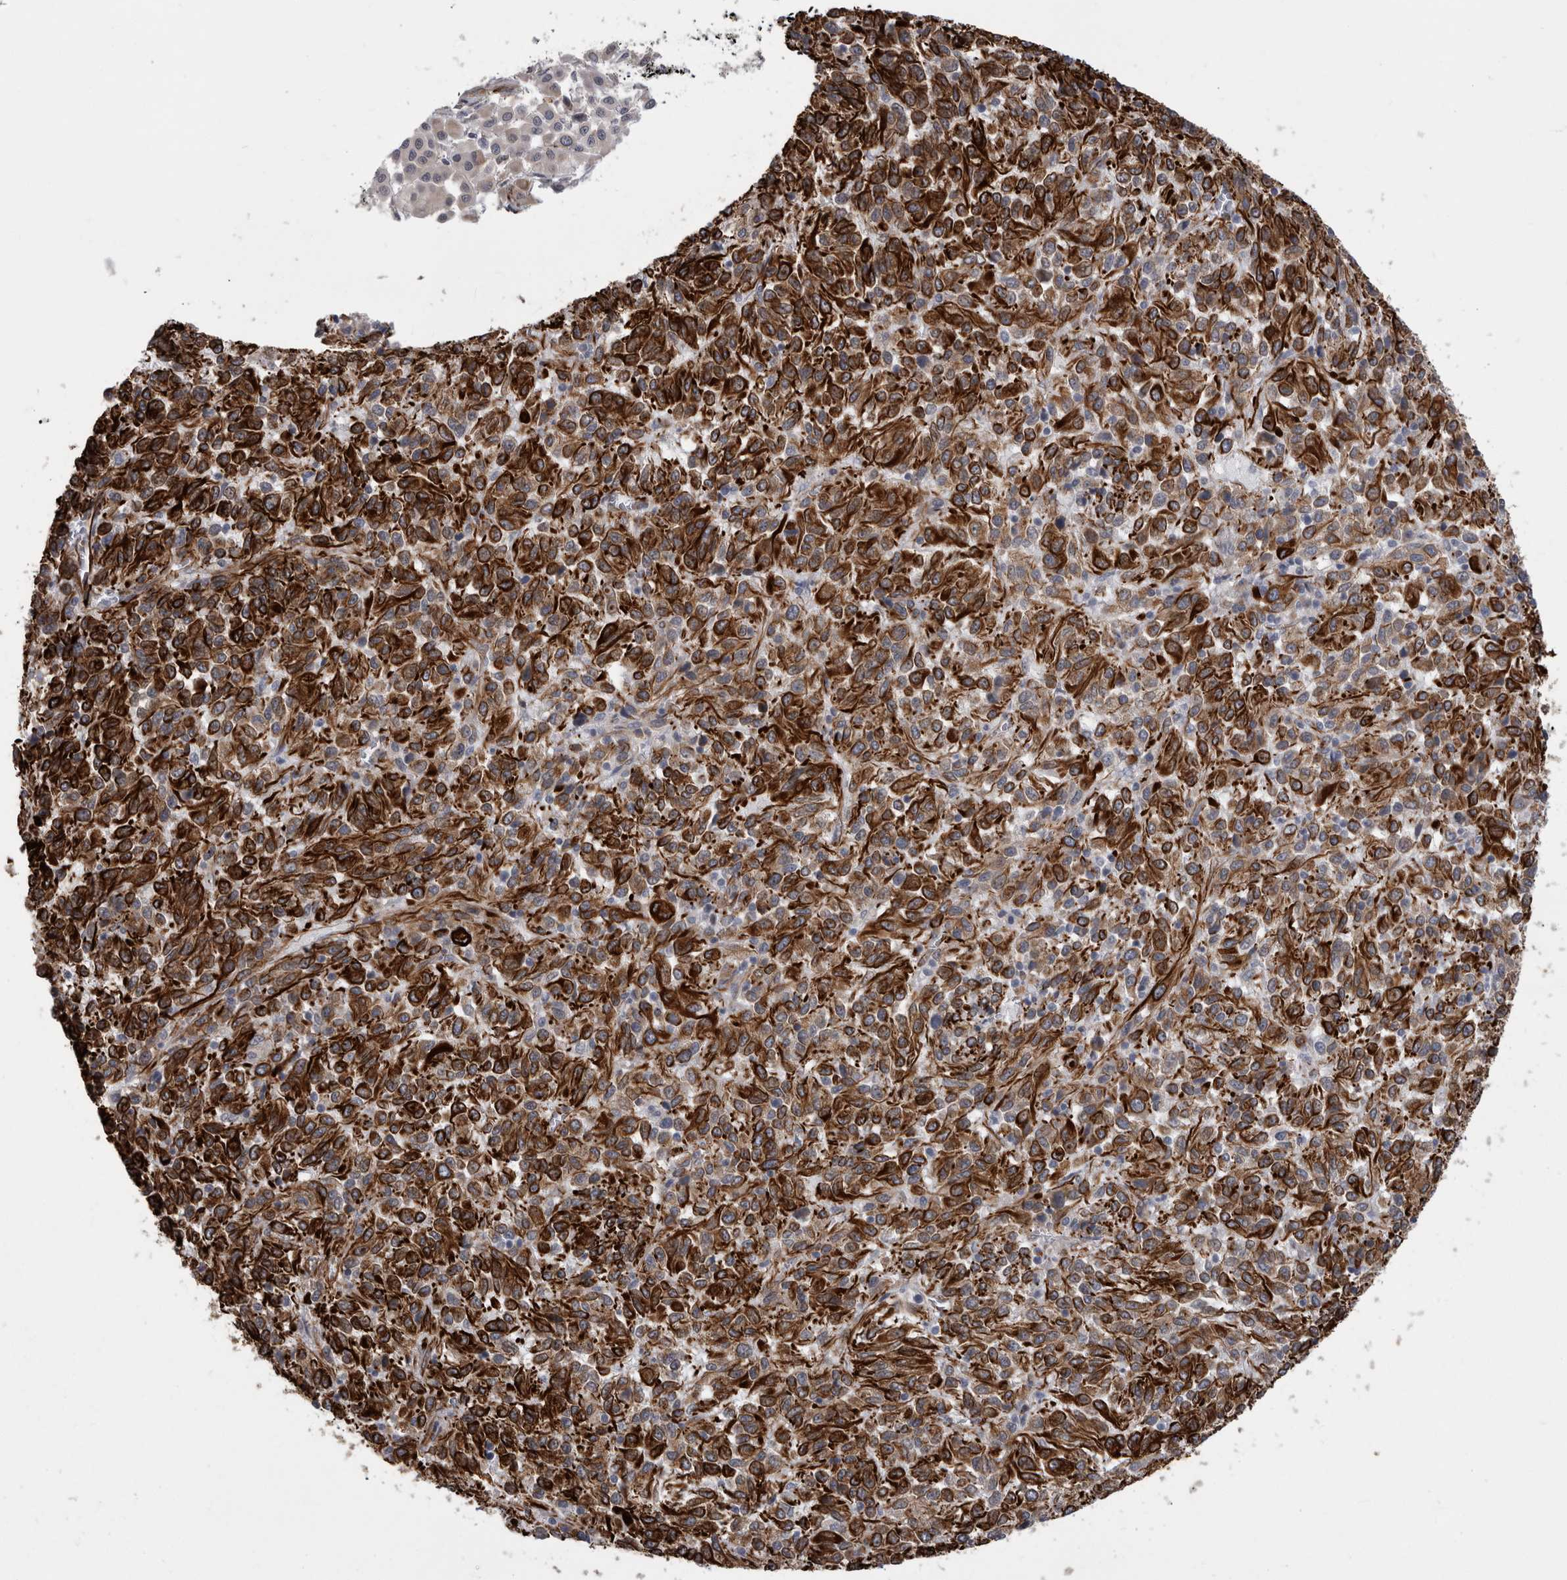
{"staining": {"intensity": "strong", "quantity": ">75%", "location": "cytoplasmic/membranous"}, "tissue": "melanoma", "cell_type": "Tumor cells", "image_type": "cancer", "snomed": [{"axis": "morphology", "description": "Malignant melanoma, Metastatic site"}, {"axis": "topography", "description": "Lung"}], "caption": "This image exhibits malignant melanoma (metastatic site) stained with immunohistochemistry (IHC) to label a protein in brown. The cytoplasmic/membranous of tumor cells show strong positivity for the protein. Nuclei are counter-stained blue.", "gene": "FAM83H", "patient": {"sex": "male", "age": 64}}